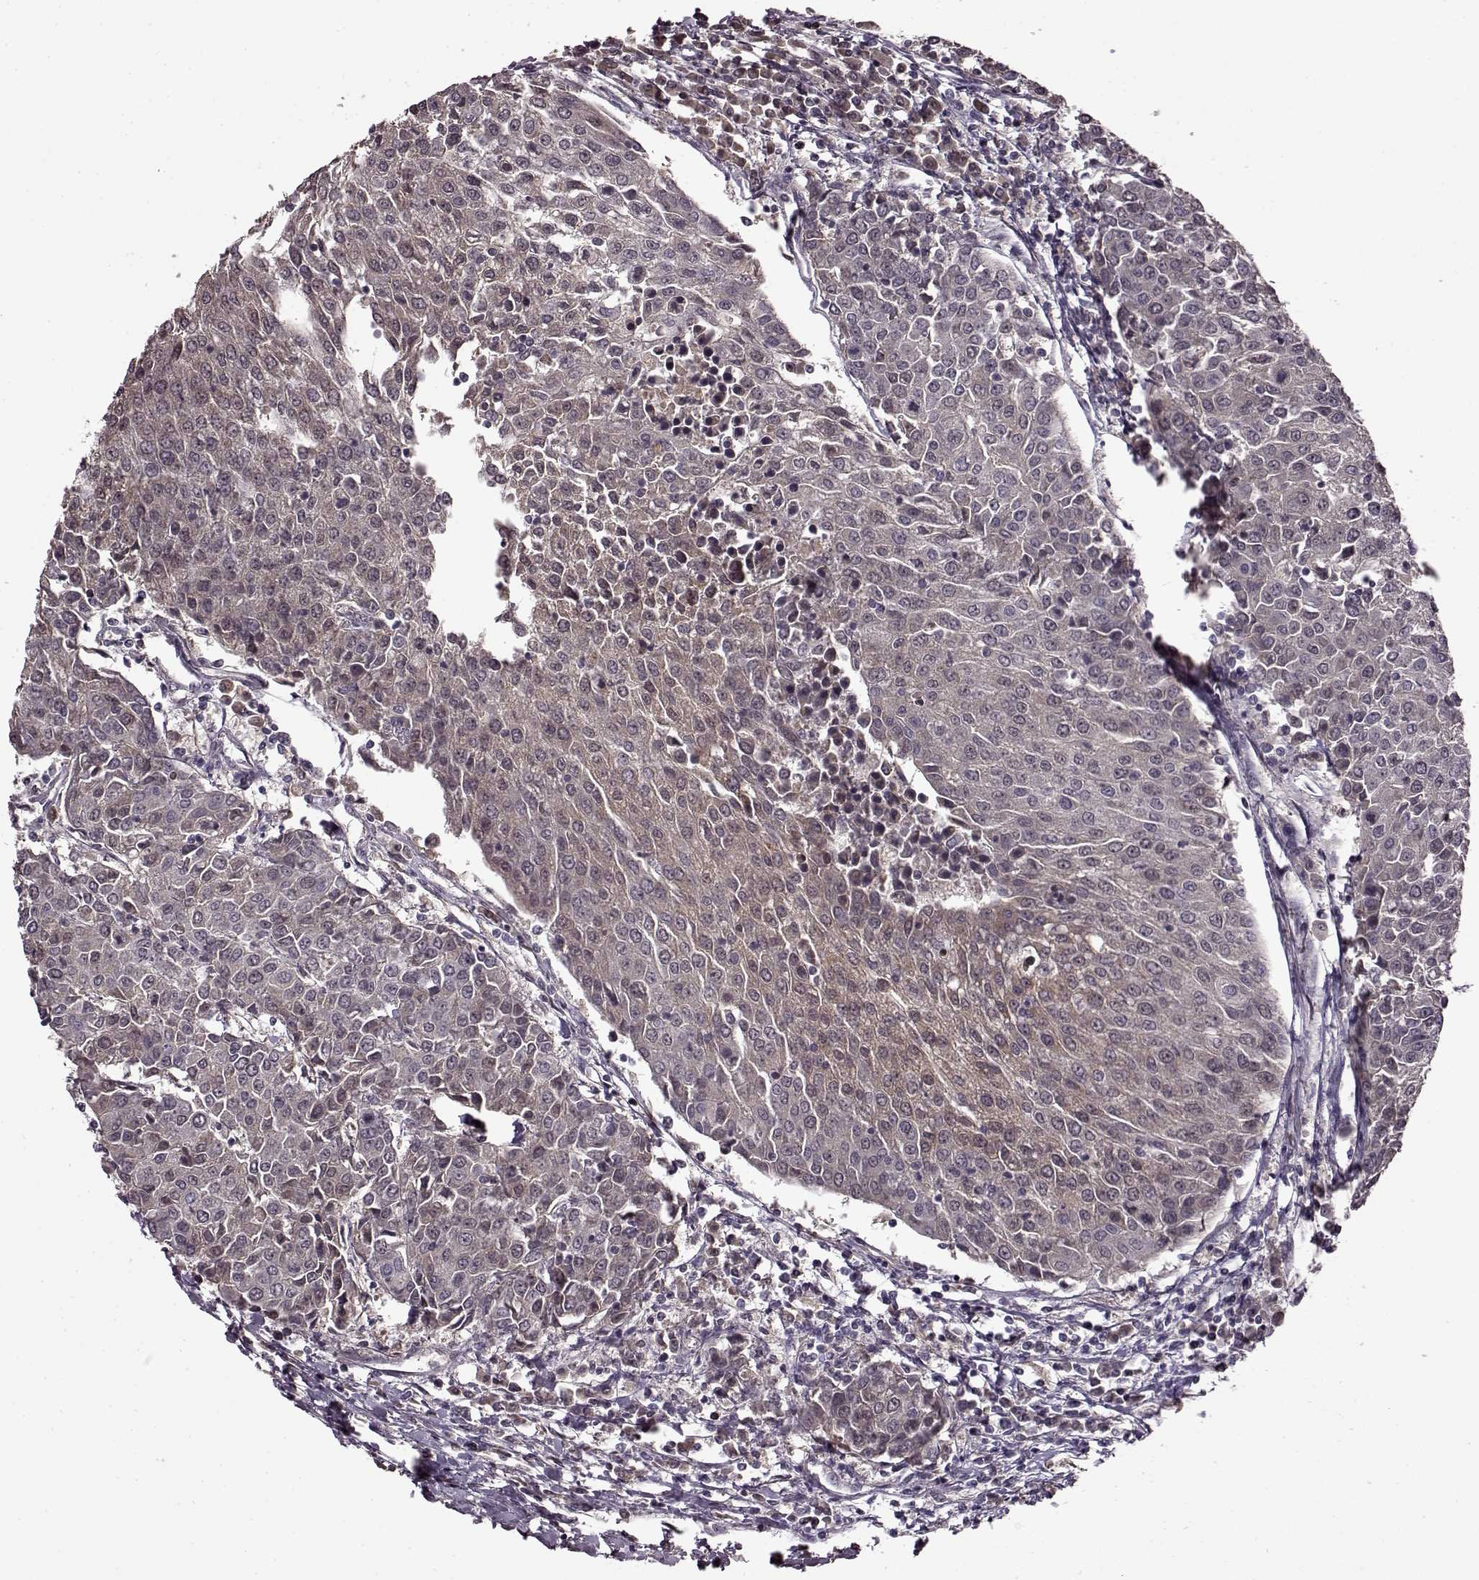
{"staining": {"intensity": "weak", "quantity": "25%-75%", "location": "cytoplasmic/membranous"}, "tissue": "urothelial cancer", "cell_type": "Tumor cells", "image_type": "cancer", "snomed": [{"axis": "morphology", "description": "Urothelial carcinoma, High grade"}, {"axis": "topography", "description": "Urinary bladder"}], "caption": "IHC photomicrograph of neoplastic tissue: human high-grade urothelial carcinoma stained using immunohistochemistry shows low levels of weak protein expression localized specifically in the cytoplasmic/membranous of tumor cells, appearing as a cytoplasmic/membranous brown color.", "gene": "MAIP1", "patient": {"sex": "female", "age": 85}}